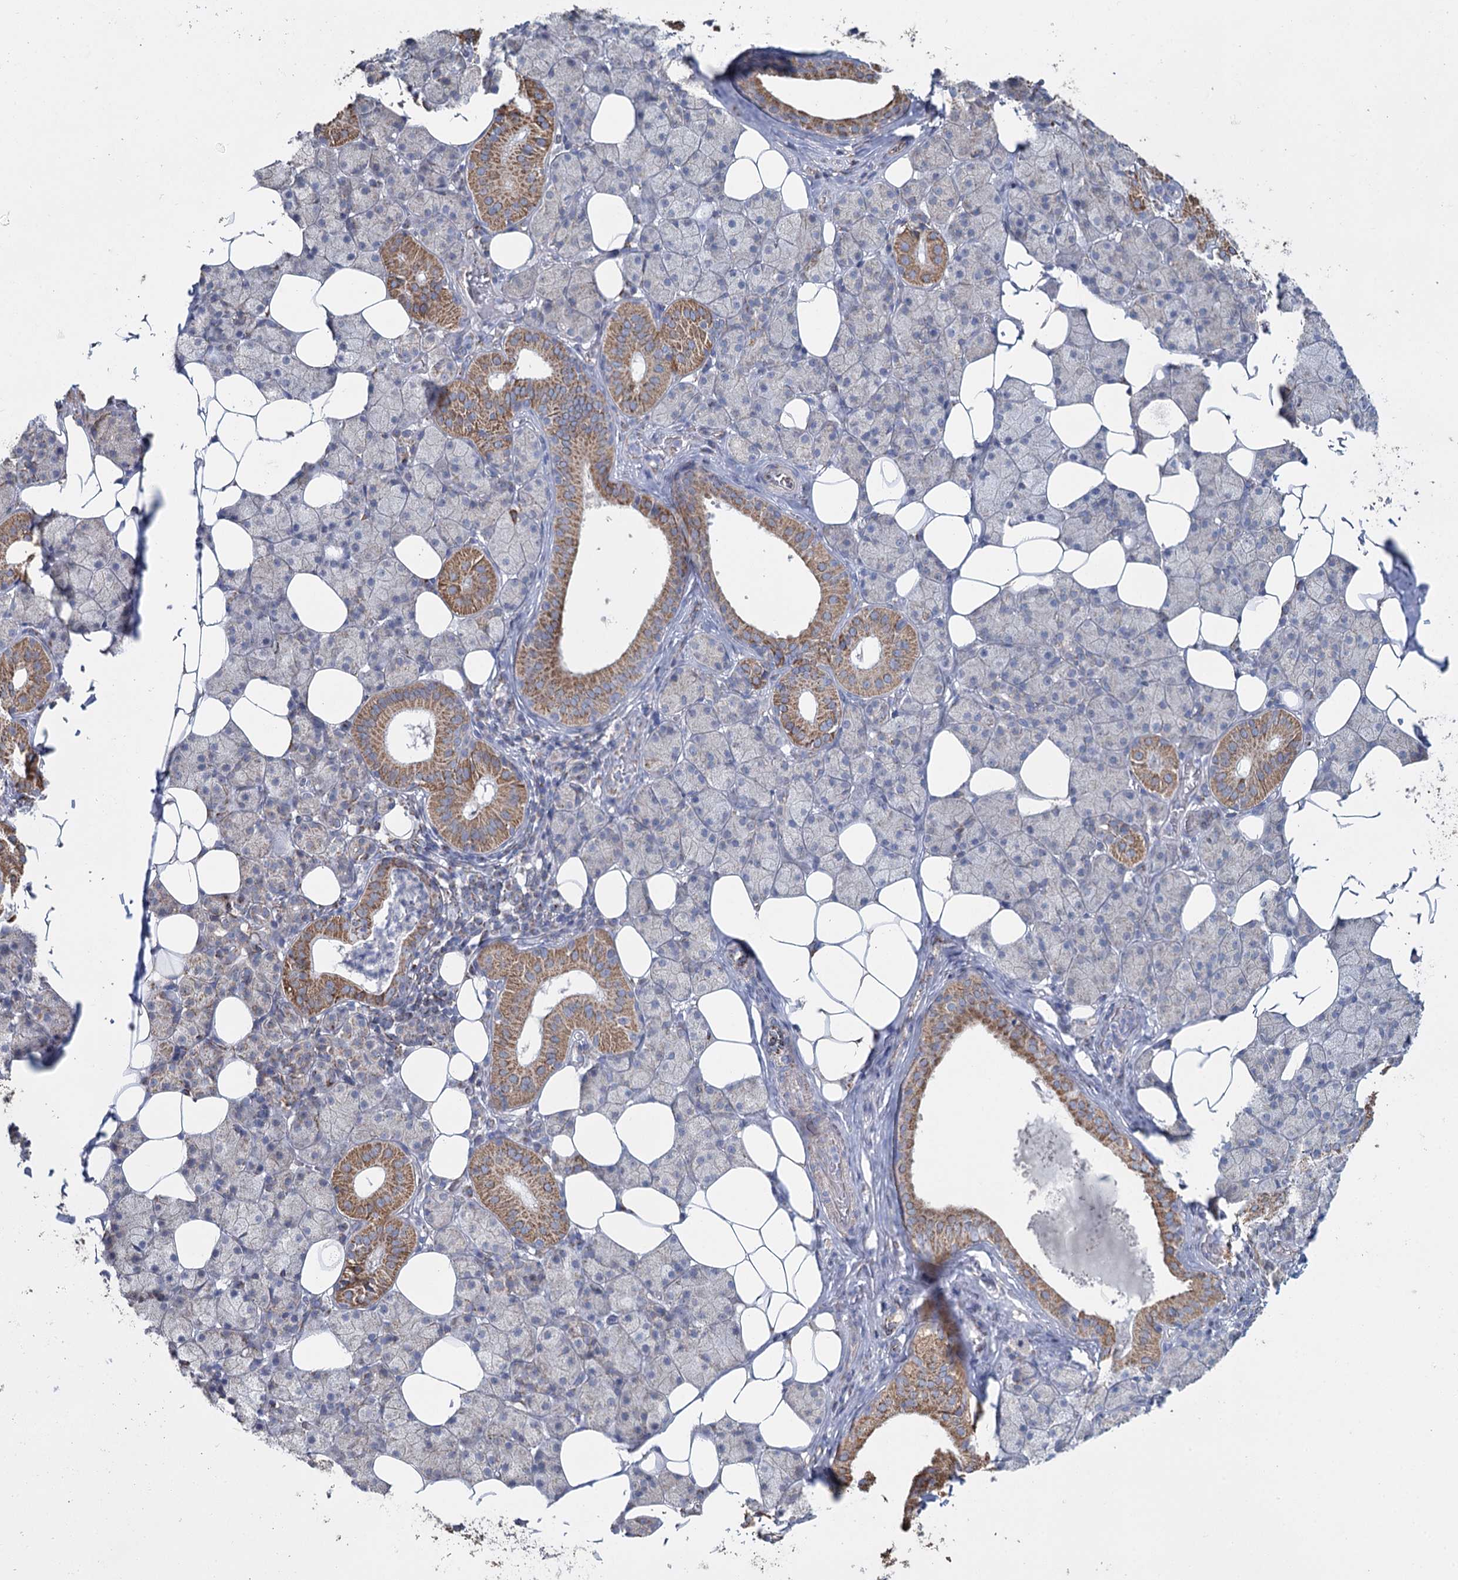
{"staining": {"intensity": "moderate", "quantity": "<25%", "location": "cytoplasmic/membranous"}, "tissue": "salivary gland", "cell_type": "Glandular cells", "image_type": "normal", "snomed": [{"axis": "morphology", "description": "Normal tissue, NOS"}, {"axis": "topography", "description": "Salivary gland"}], "caption": "Immunohistochemistry micrograph of normal human salivary gland stained for a protein (brown), which displays low levels of moderate cytoplasmic/membranous expression in about <25% of glandular cells.", "gene": "MRPL44", "patient": {"sex": "female", "age": 33}}